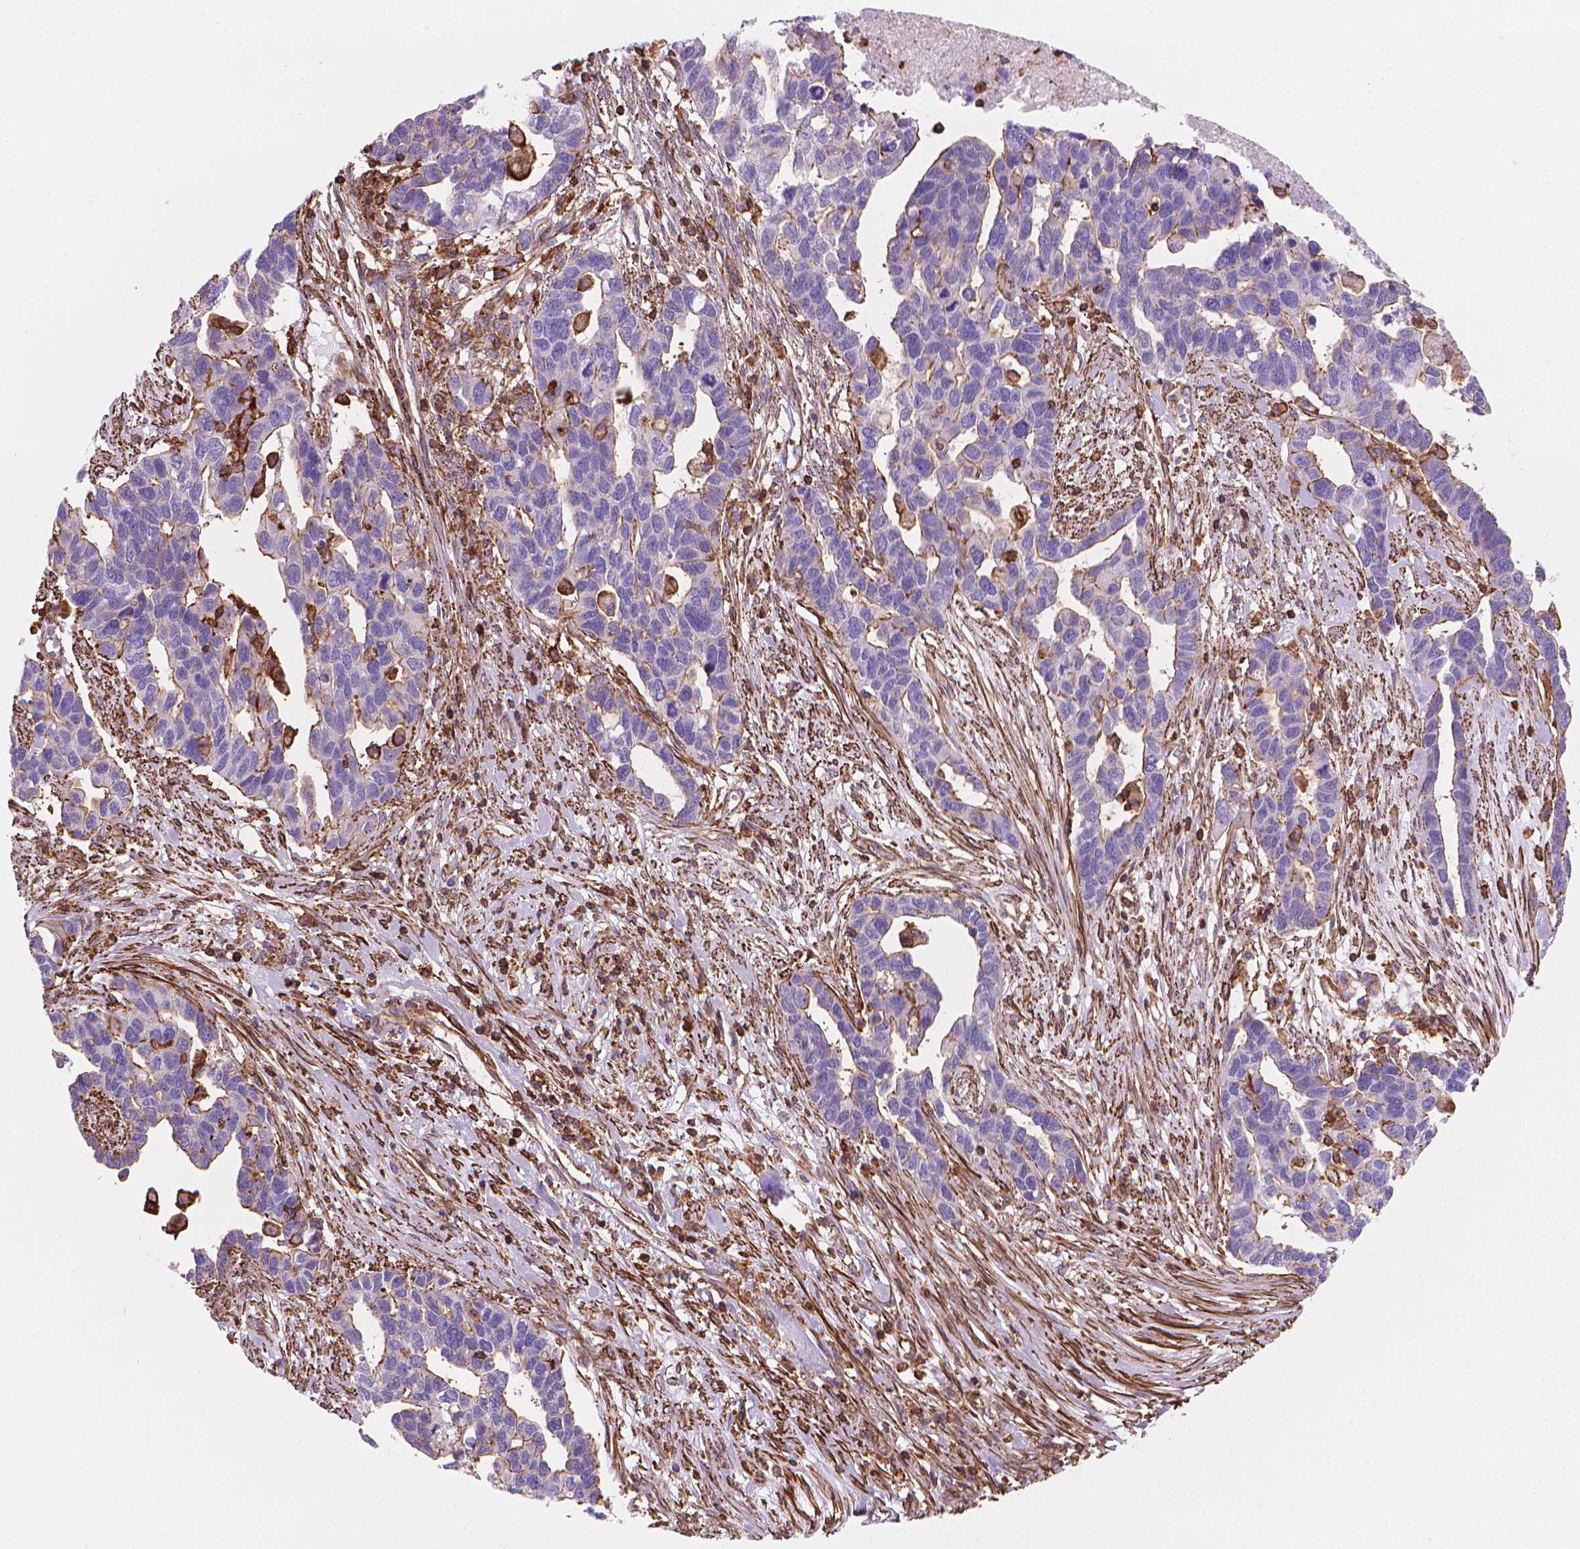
{"staining": {"intensity": "weak", "quantity": "<25%", "location": "cytoplasmic/membranous"}, "tissue": "ovarian cancer", "cell_type": "Tumor cells", "image_type": "cancer", "snomed": [{"axis": "morphology", "description": "Cystadenocarcinoma, serous, NOS"}, {"axis": "topography", "description": "Ovary"}], "caption": "Tumor cells show no significant staining in ovarian serous cystadenocarcinoma.", "gene": "PATJ", "patient": {"sex": "female", "age": 54}}